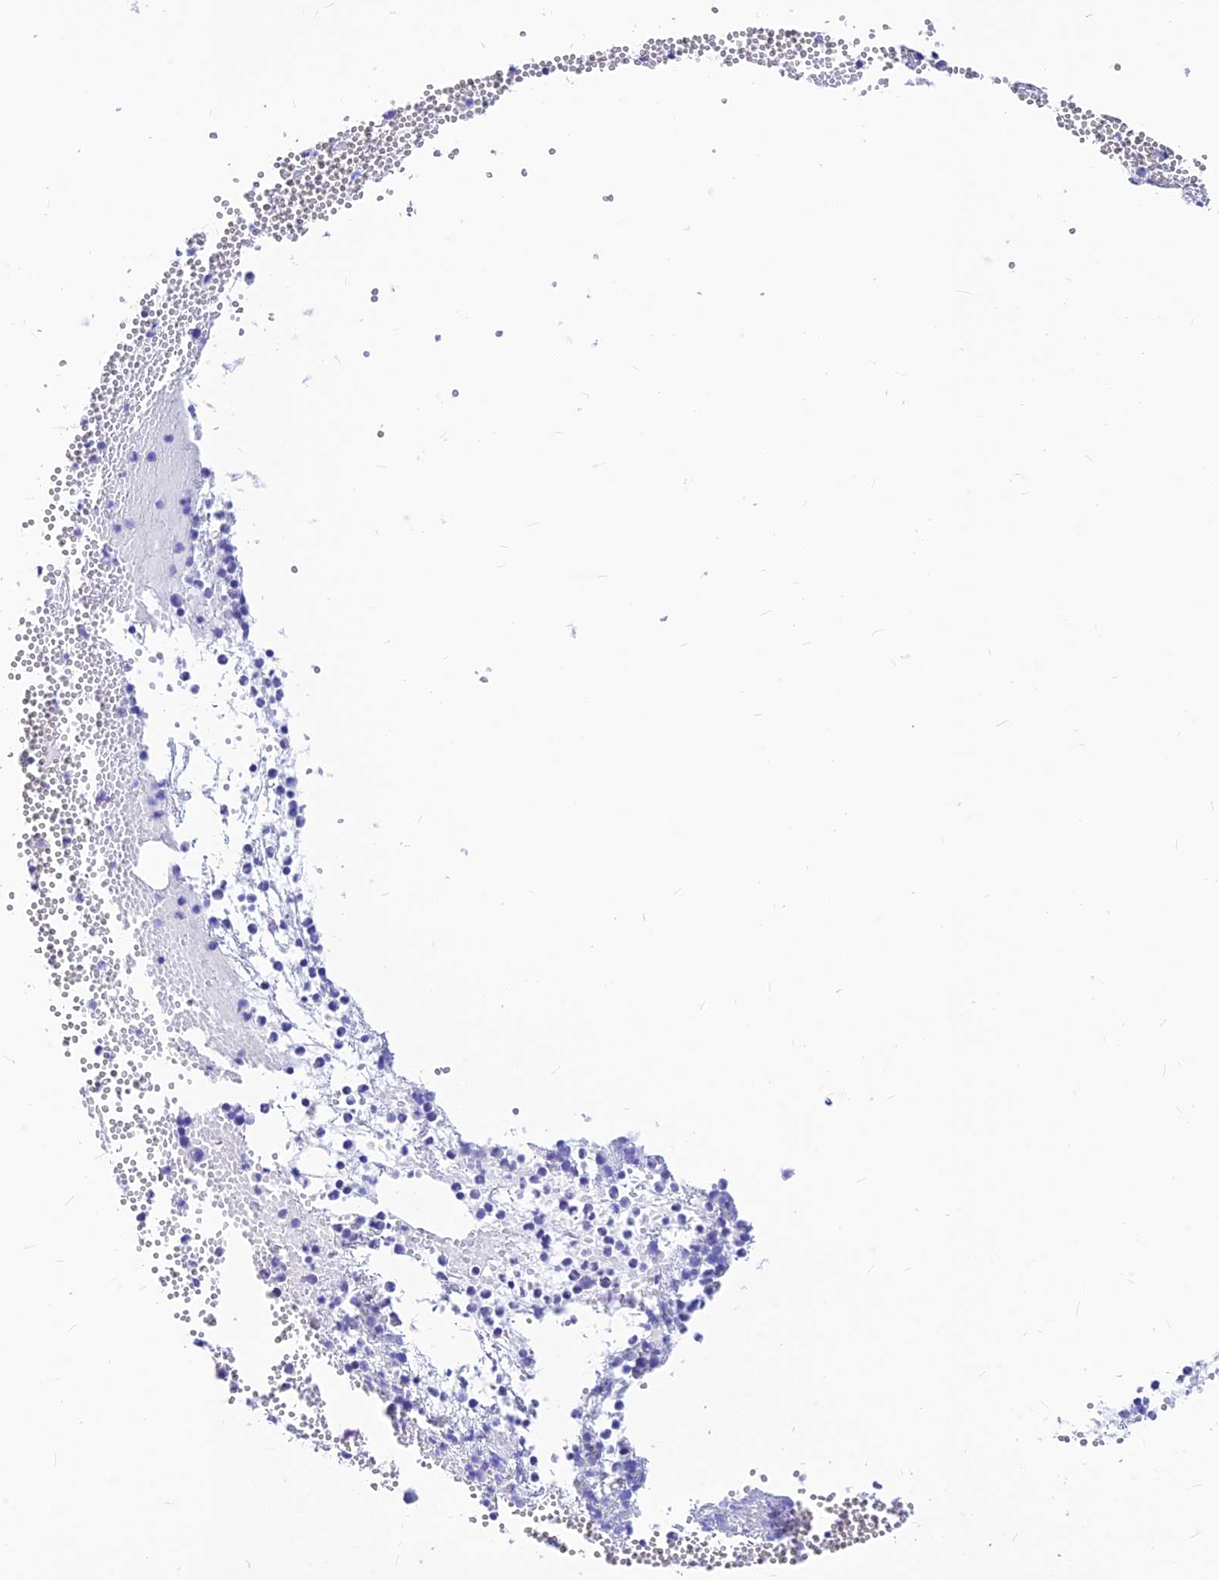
{"staining": {"intensity": "negative", "quantity": "none", "location": "none"}, "tissue": "bone marrow", "cell_type": "Hematopoietic cells", "image_type": "normal", "snomed": [{"axis": "morphology", "description": "Normal tissue, NOS"}, {"axis": "topography", "description": "Bone marrow"}], "caption": "Hematopoietic cells show no significant expression in unremarkable bone marrow.", "gene": "CNOT6", "patient": {"sex": "female", "age": 77}}